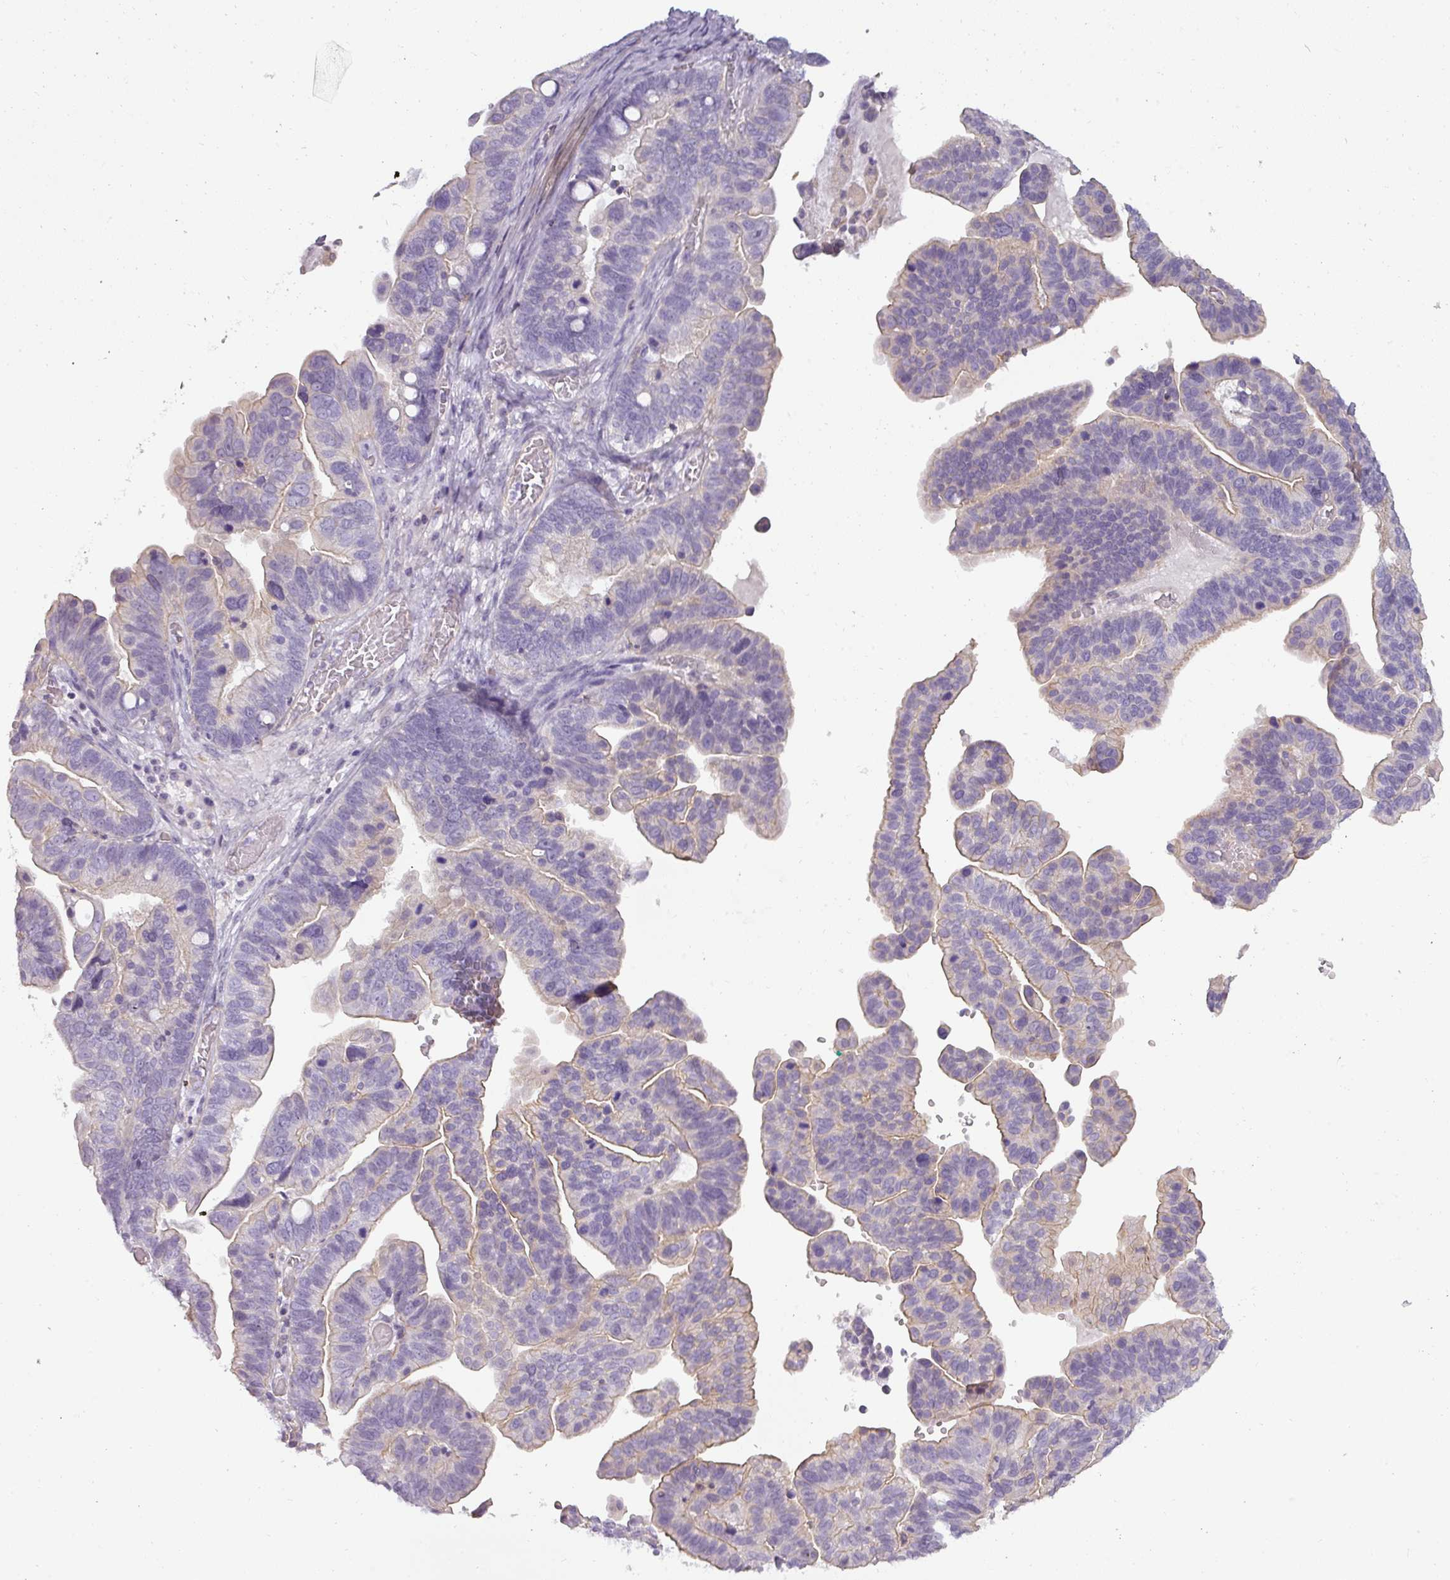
{"staining": {"intensity": "weak", "quantity": "25%-75%", "location": "cytoplasmic/membranous"}, "tissue": "ovarian cancer", "cell_type": "Tumor cells", "image_type": "cancer", "snomed": [{"axis": "morphology", "description": "Cystadenocarcinoma, serous, NOS"}, {"axis": "topography", "description": "Ovary"}], "caption": "Immunohistochemical staining of human serous cystadenocarcinoma (ovarian) shows low levels of weak cytoplasmic/membranous protein positivity in approximately 25%-75% of tumor cells.", "gene": "ASB1", "patient": {"sex": "female", "age": 56}}